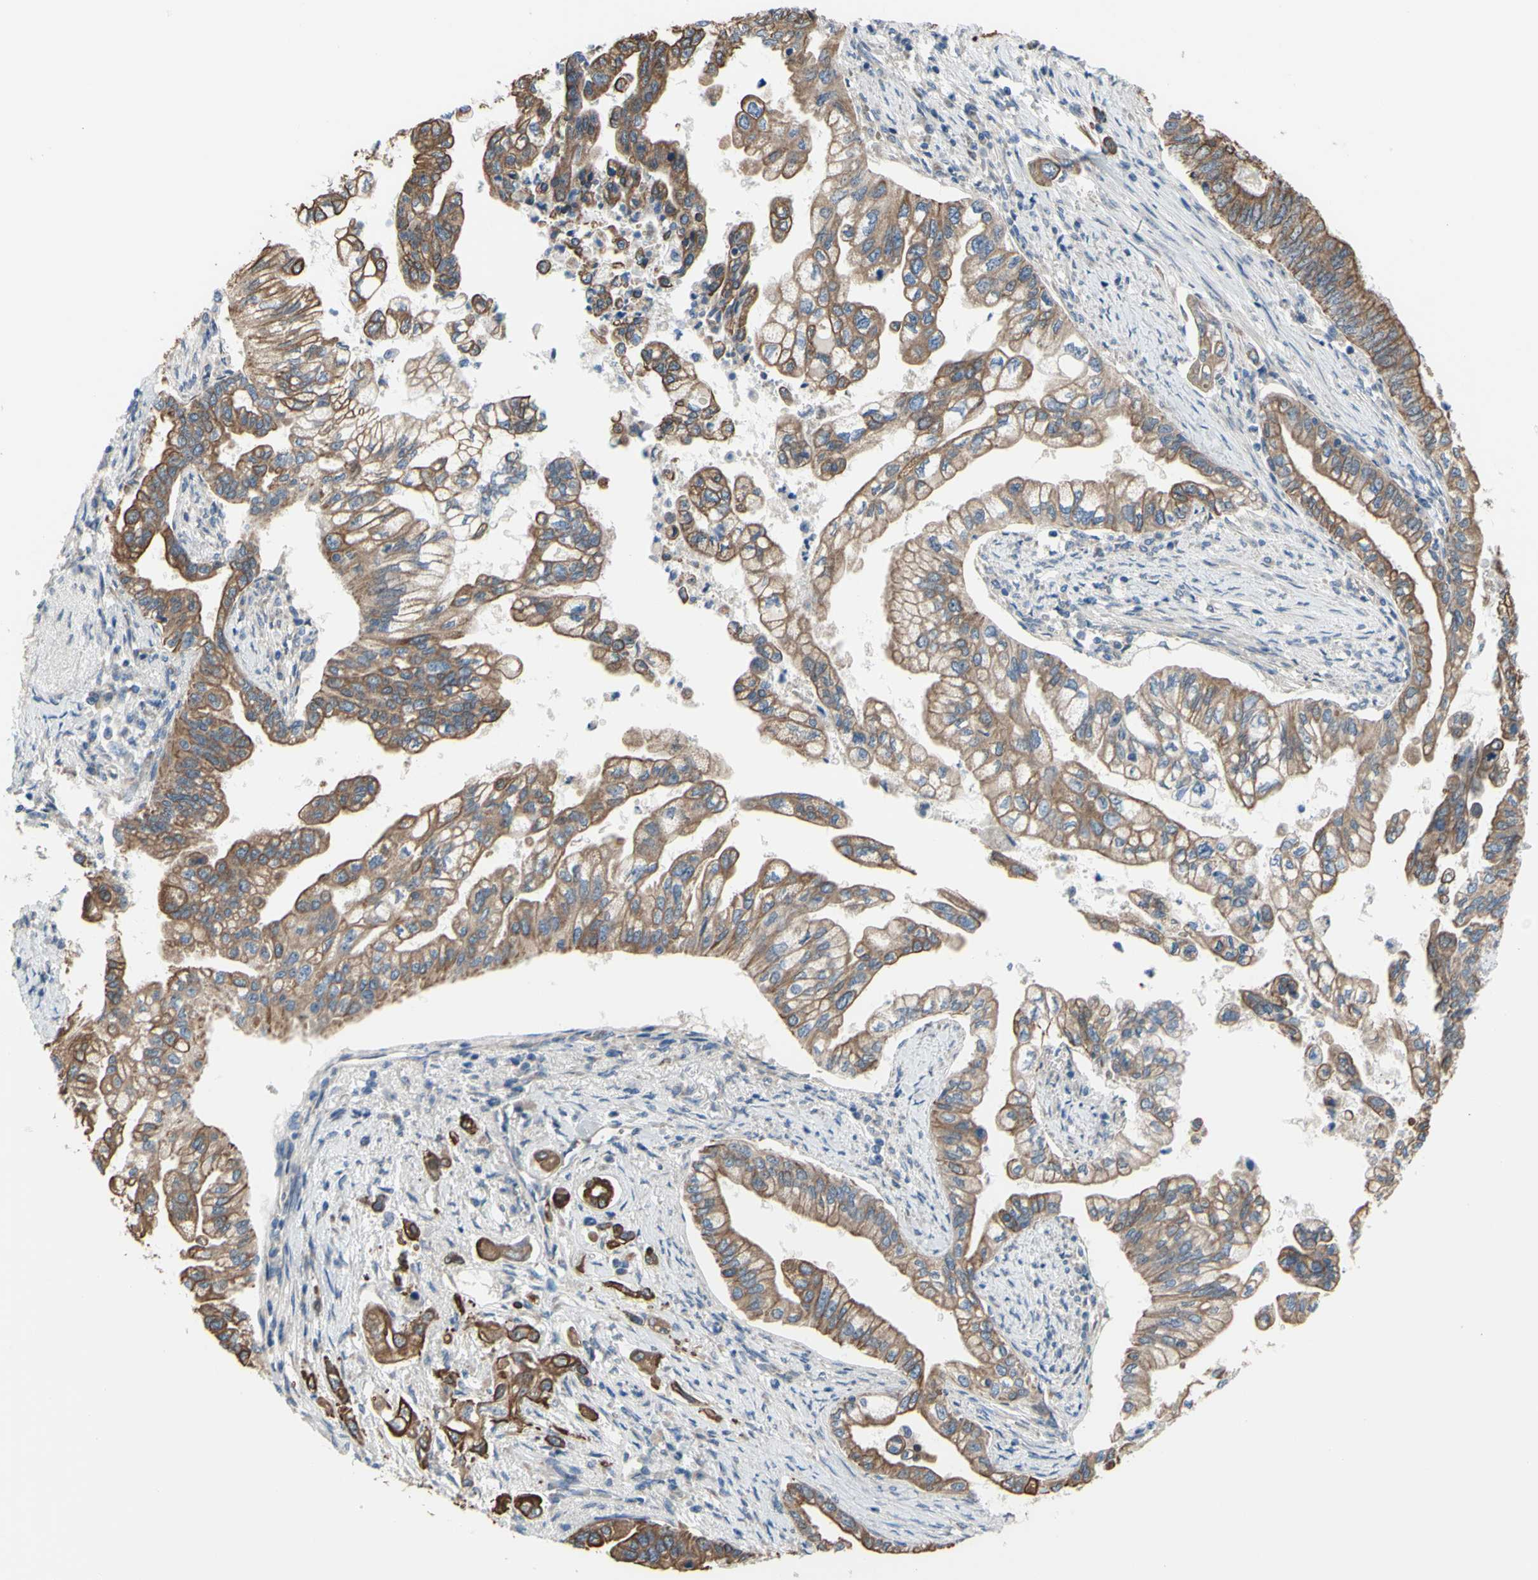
{"staining": {"intensity": "moderate", "quantity": ">75%", "location": "cytoplasmic/membranous"}, "tissue": "pancreatic cancer", "cell_type": "Tumor cells", "image_type": "cancer", "snomed": [{"axis": "morphology", "description": "Normal tissue, NOS"}, {"axis": "topography", "description": "Pancreas"}], "caption": "Brown immunohistochemical staining in human pancreatic cancer displays moderate cytoplasmic/membranous positivity in about >75% of tumor cells.", "gene": "GRAMD2B", "patient": {"sex": "male", "age": 42}}